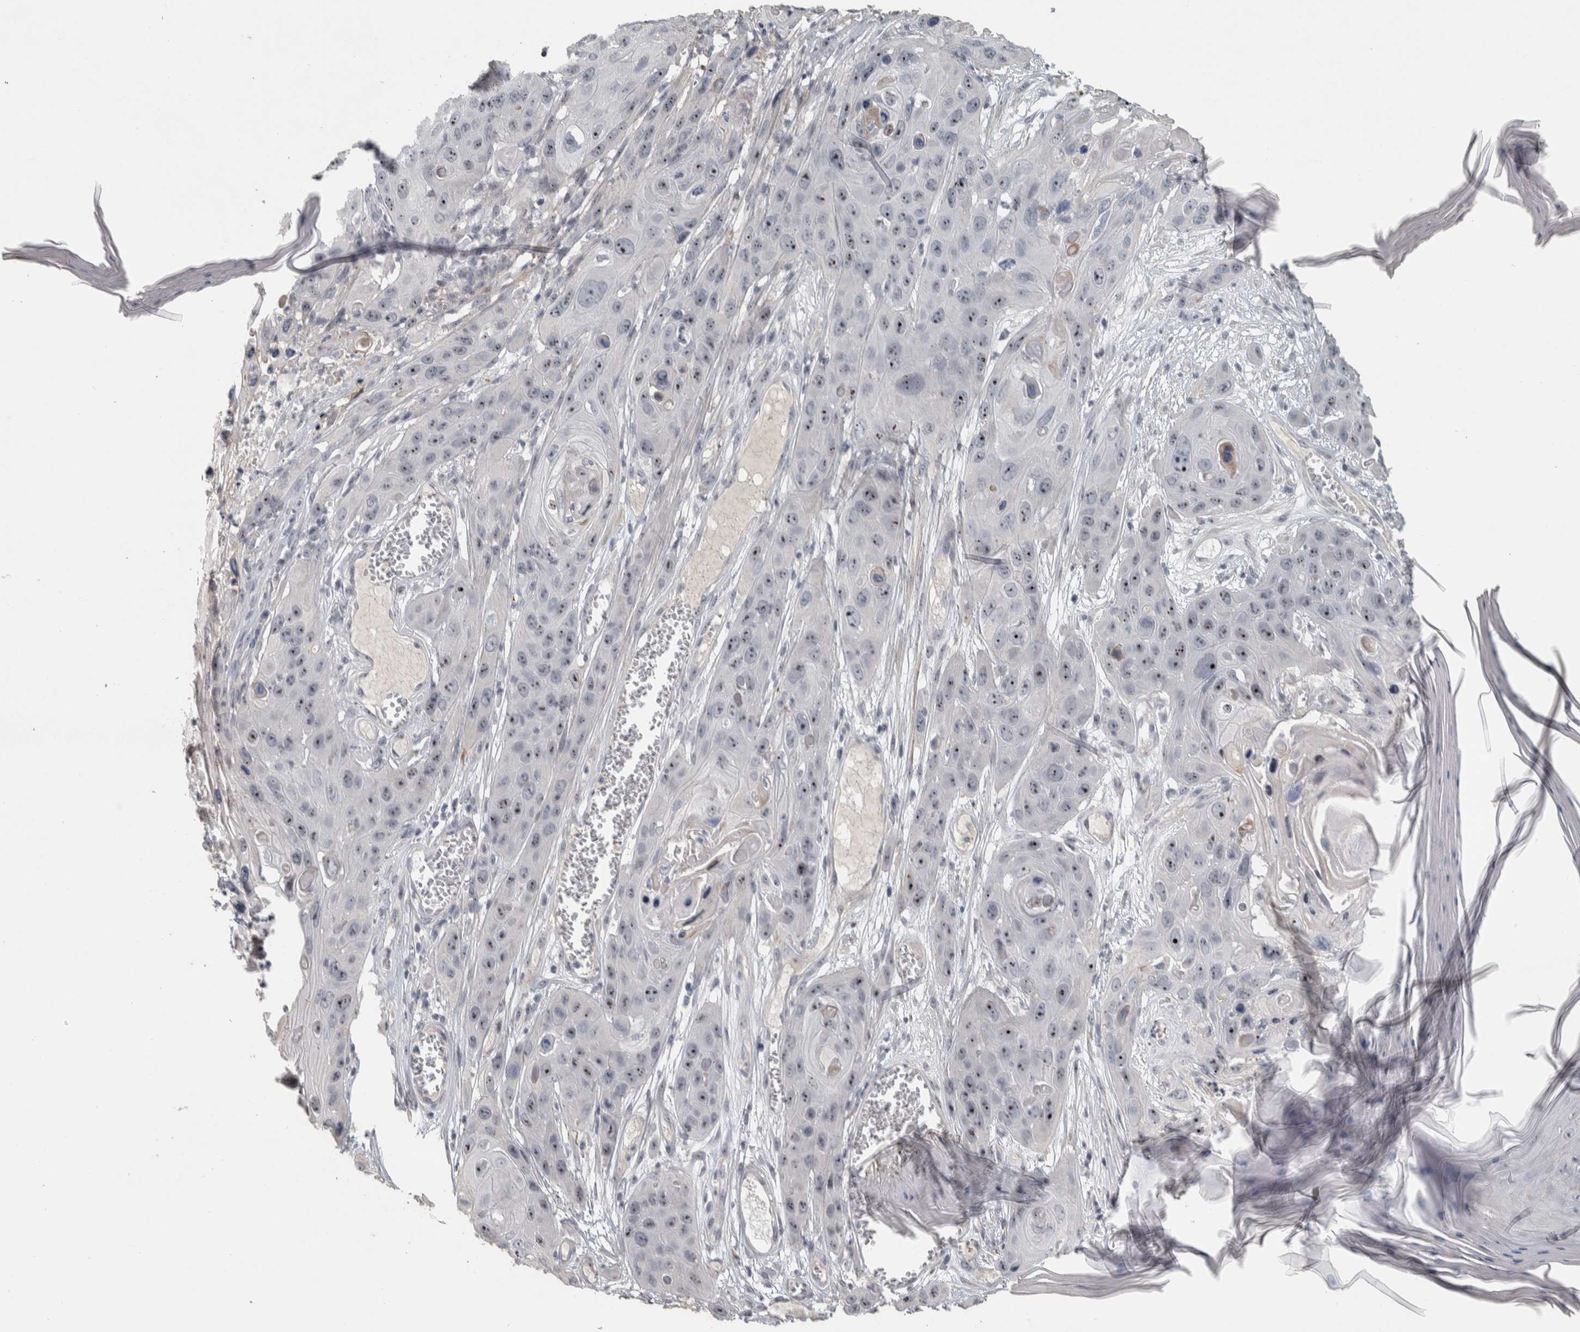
{"staining": {"intensity": "moderate", "quantity": ">75%", "location": "nuclear"}, "tissue": "skin cancer", "cell_type": "Tumor cells", "image_type": "cancer", "snomed": [{"axis": "morphology", "description": "Squamous cell carcinoma, NOS"}, {"axis": "topography", "description": "Skin"}], "caption": "This photomicrograph displays immunohistochemistry (IHC) staining of human skin cancer (squamous cell carcinoma), with medium moderate nuclear staining in about >75% of tumor cells.", "gene": "DCAF10", "patient": {"sex": "male", "age": 55}}